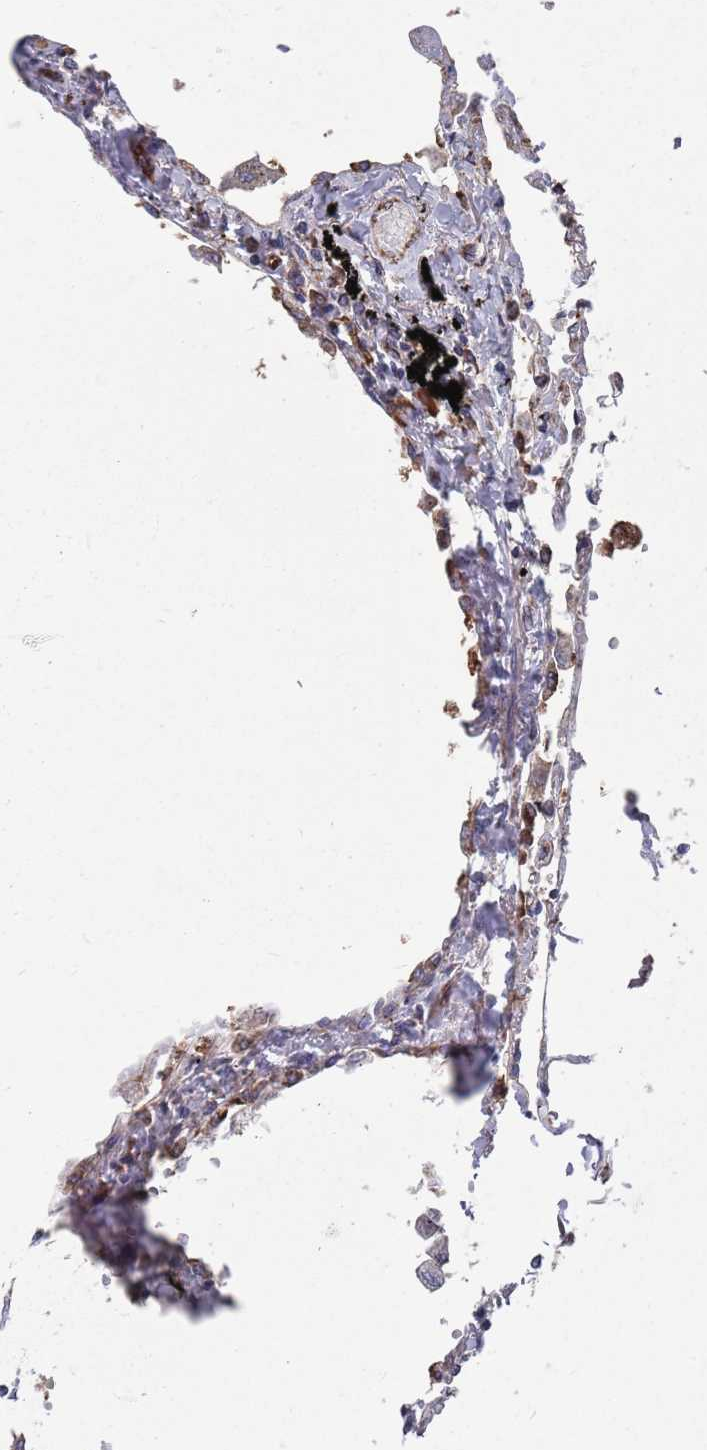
{"staining": {"intensity": "strong", "quantity": "25%-75%", "location": "cytoplasmic/membranous"}, "tissue": "lung", "cell_type": "Alveolar cells", "image_type": "normal", "snomed": [{"axis": "morphology", "description": "Normal tissue, NOS"}, {"axis": "topography", "description": "Lung"}], "caption": "DAB immunohistochemical staining of unremarkable human lung shows strong cytoplasmic/membranous protein positivity in about 25%-75% of alveolar cells.", "gene": "GID8", "patient": {"sex": "female", "age": 67}}